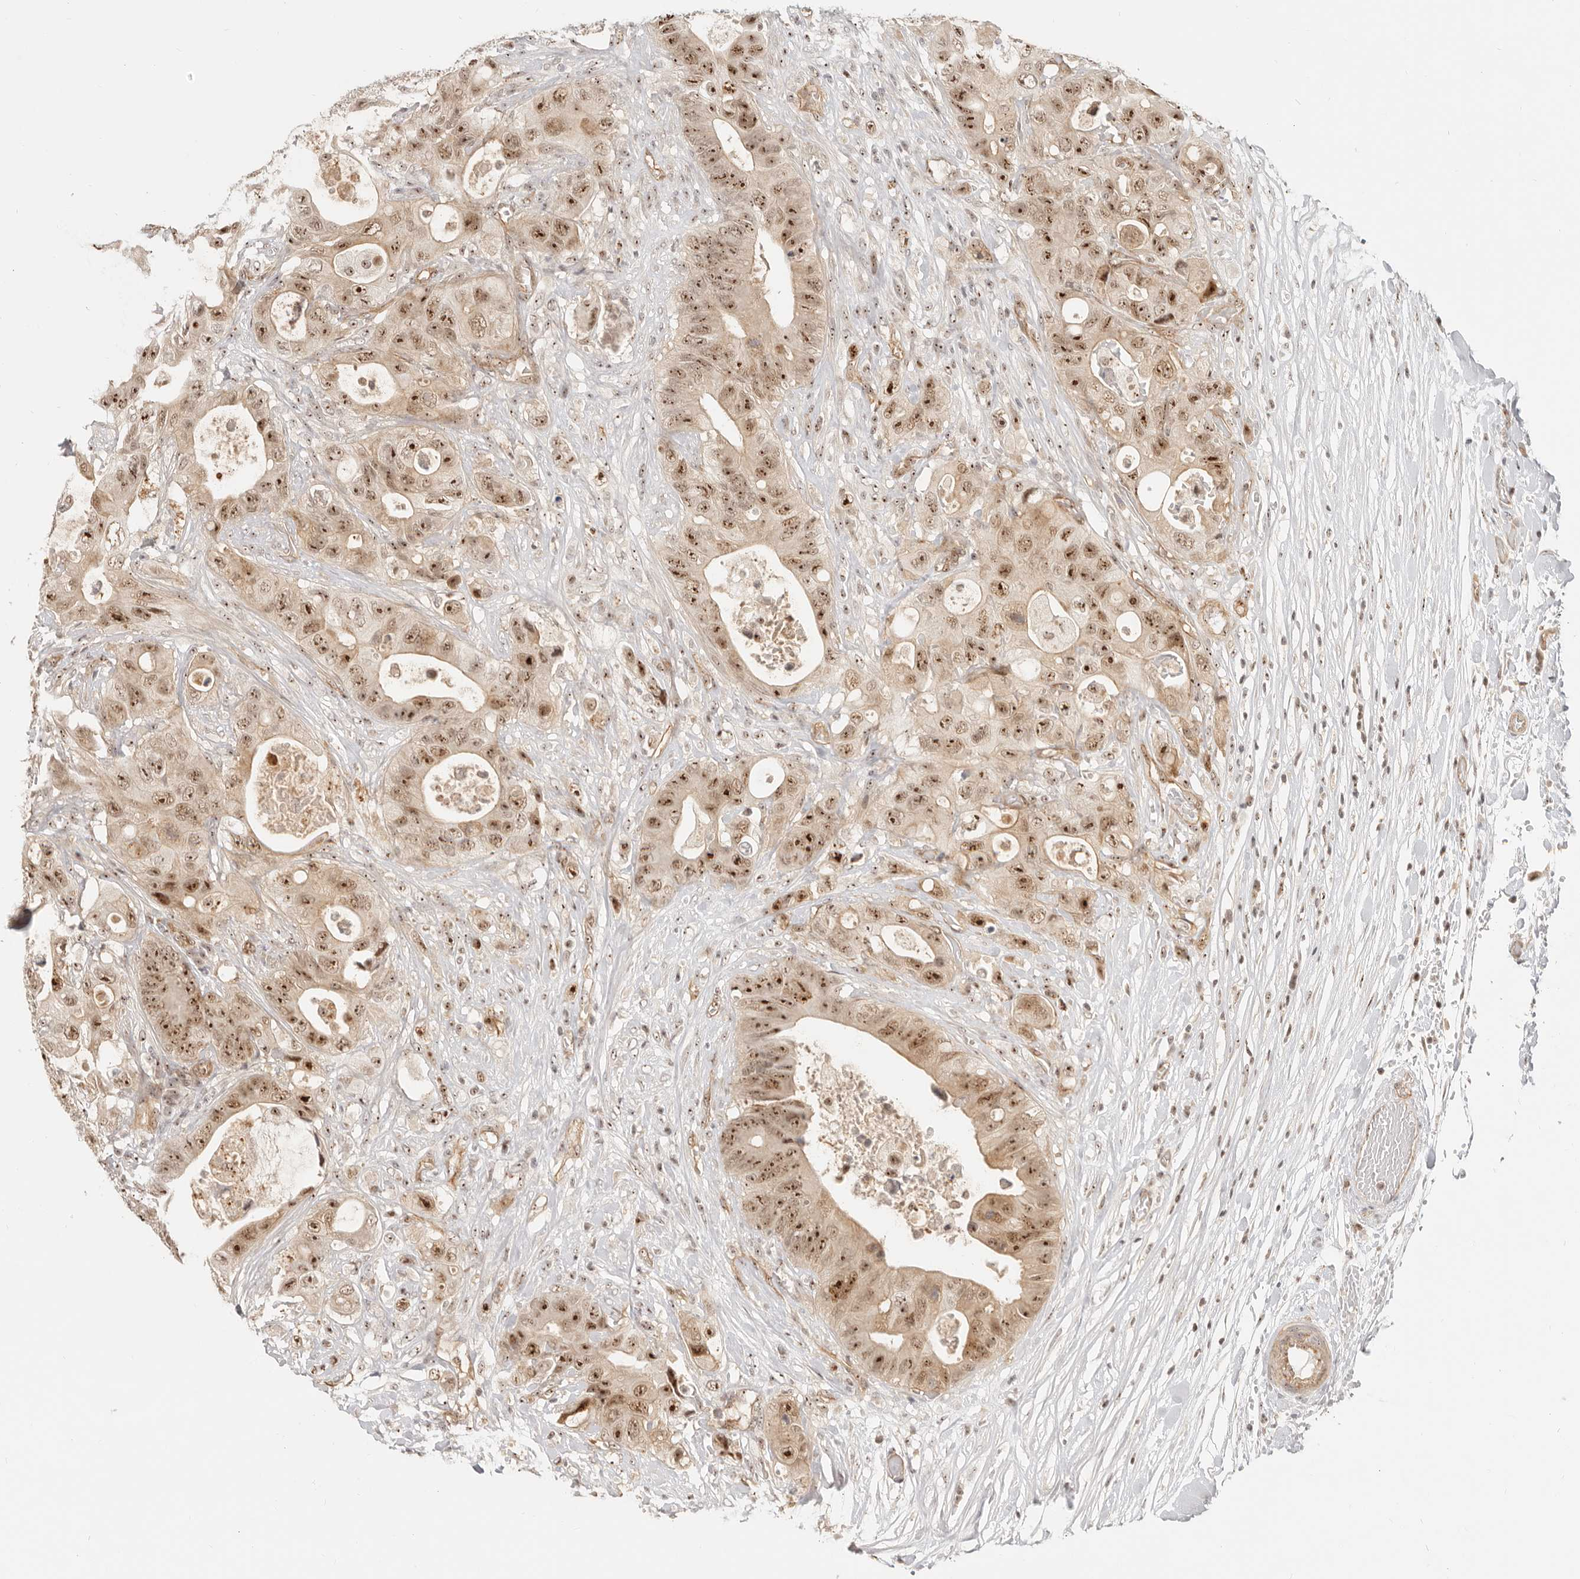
{"staining": {"intensity": "strong", "quantity": ">75%", "location": "nuclear"}, "tissue": "colorectal cancer", "cell_type": "Tumor cells", "image_type": "cancer", "snomed": [{"axis": "morphology", "description": "Adenocarcinoma, NOS"}, {"axis": "topography", "description": "Colon"}], "caption": "High-magnification brightfield microscopy of adenocarcinoma (colorectal) stained with DAB (brown) and counterstained with hematoxylin (blue). tumor cells exhibit strong nuclear staining is present in about>75% of cells.", "gene": "BAP1", "patient": {"sex": "female", "age": 46}}